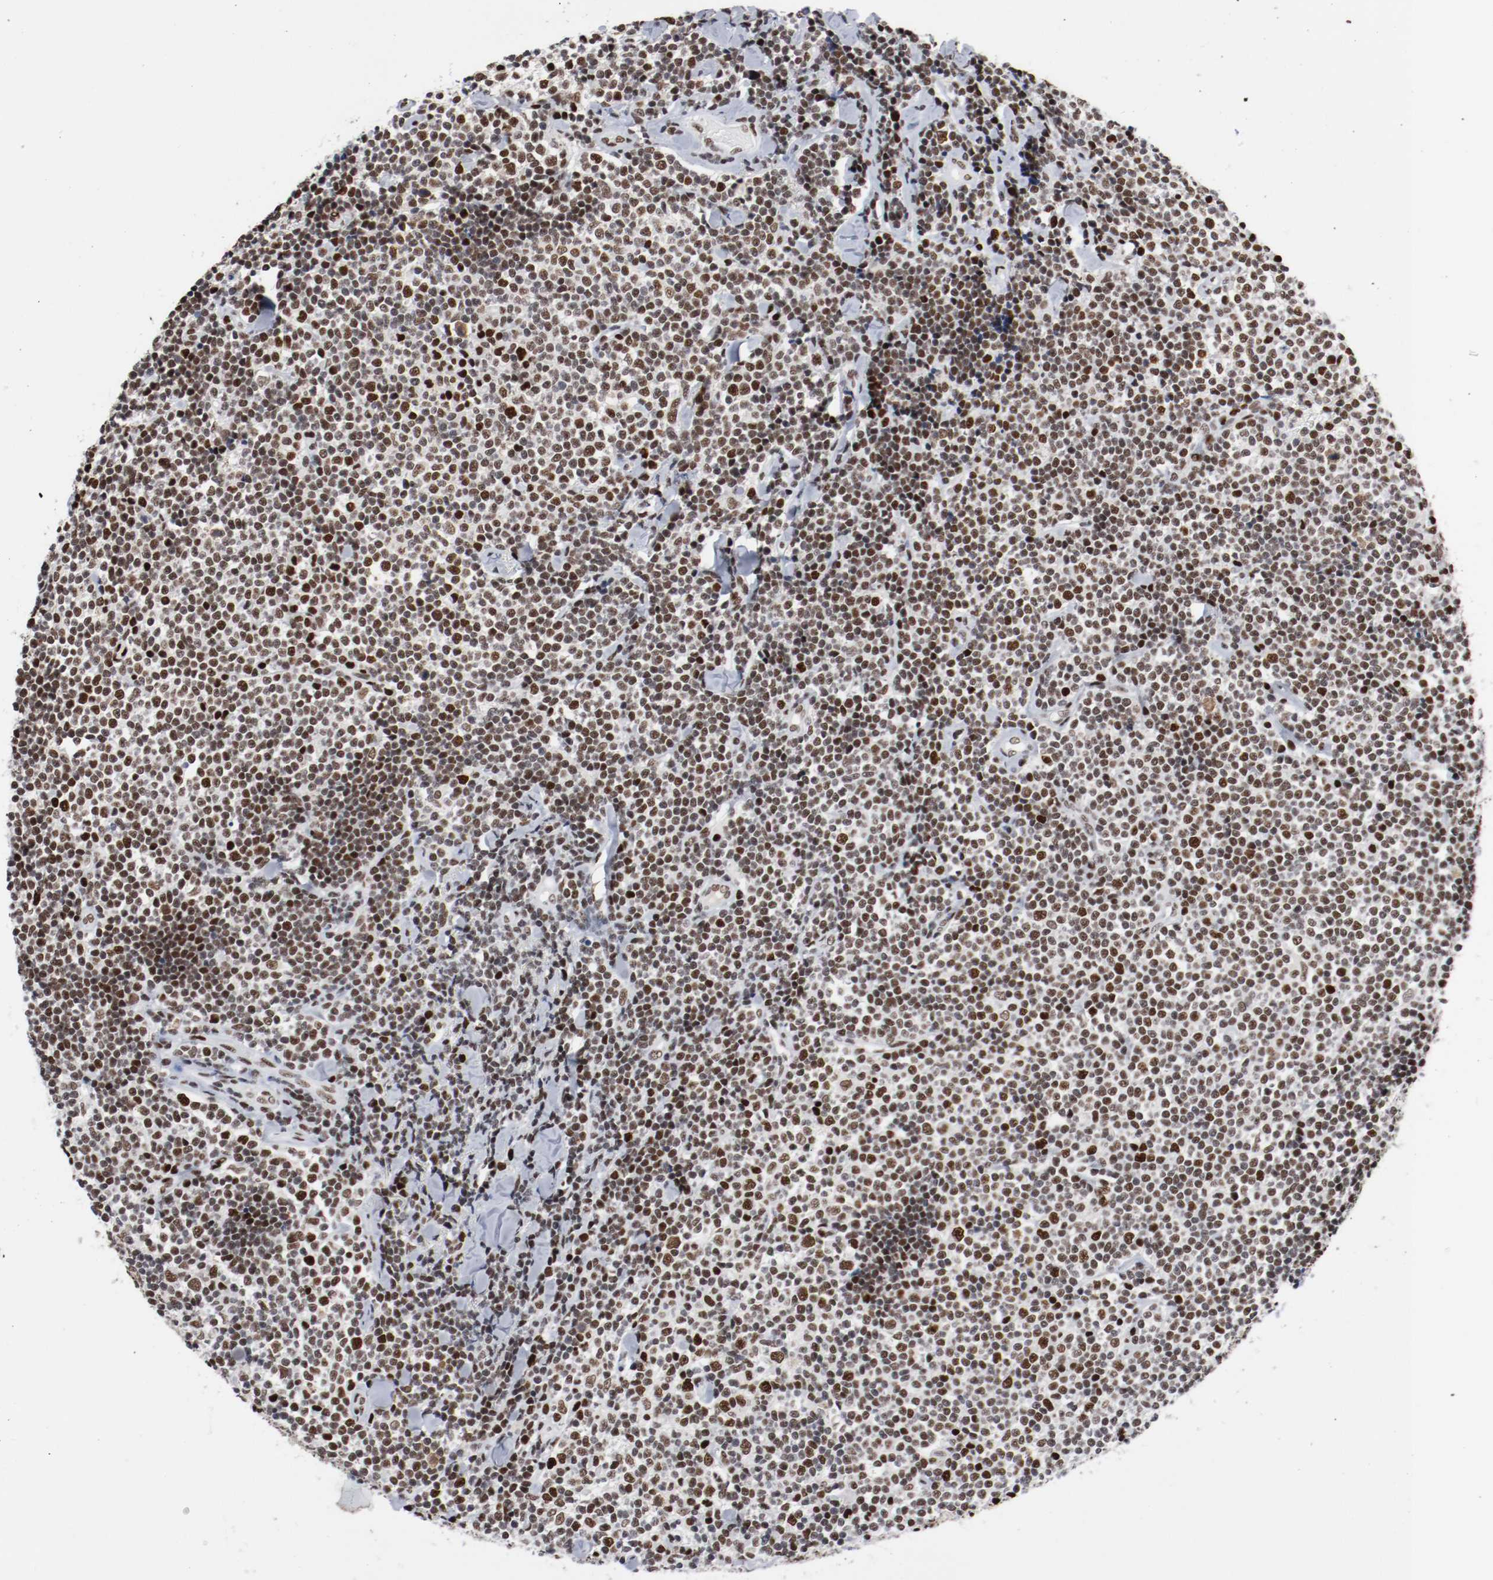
{"staining": {"intensity": "weak", "quantity": "25%-75%", "location": "nuclear"}, "tissue": "lymphoma", "cell_type": "Tumor cells", "image_type": "cancer", "snomed": [{"axis": "morphology", "description": "Malignant lymphoma, non-Hodgkin's type, Low grade"}, {"axis": "topography", "description": "Soft tissue"}], "caption": "IHC image of human malignant lymphoma, non-Hodgkin's type (low-grade) stained for a protein (brown), which displays low levels of weak nuclear expression in about 25%-75% of tumor cells.", "gene": "MEF2D", "patient": {"sex": "male", "age": 92}}